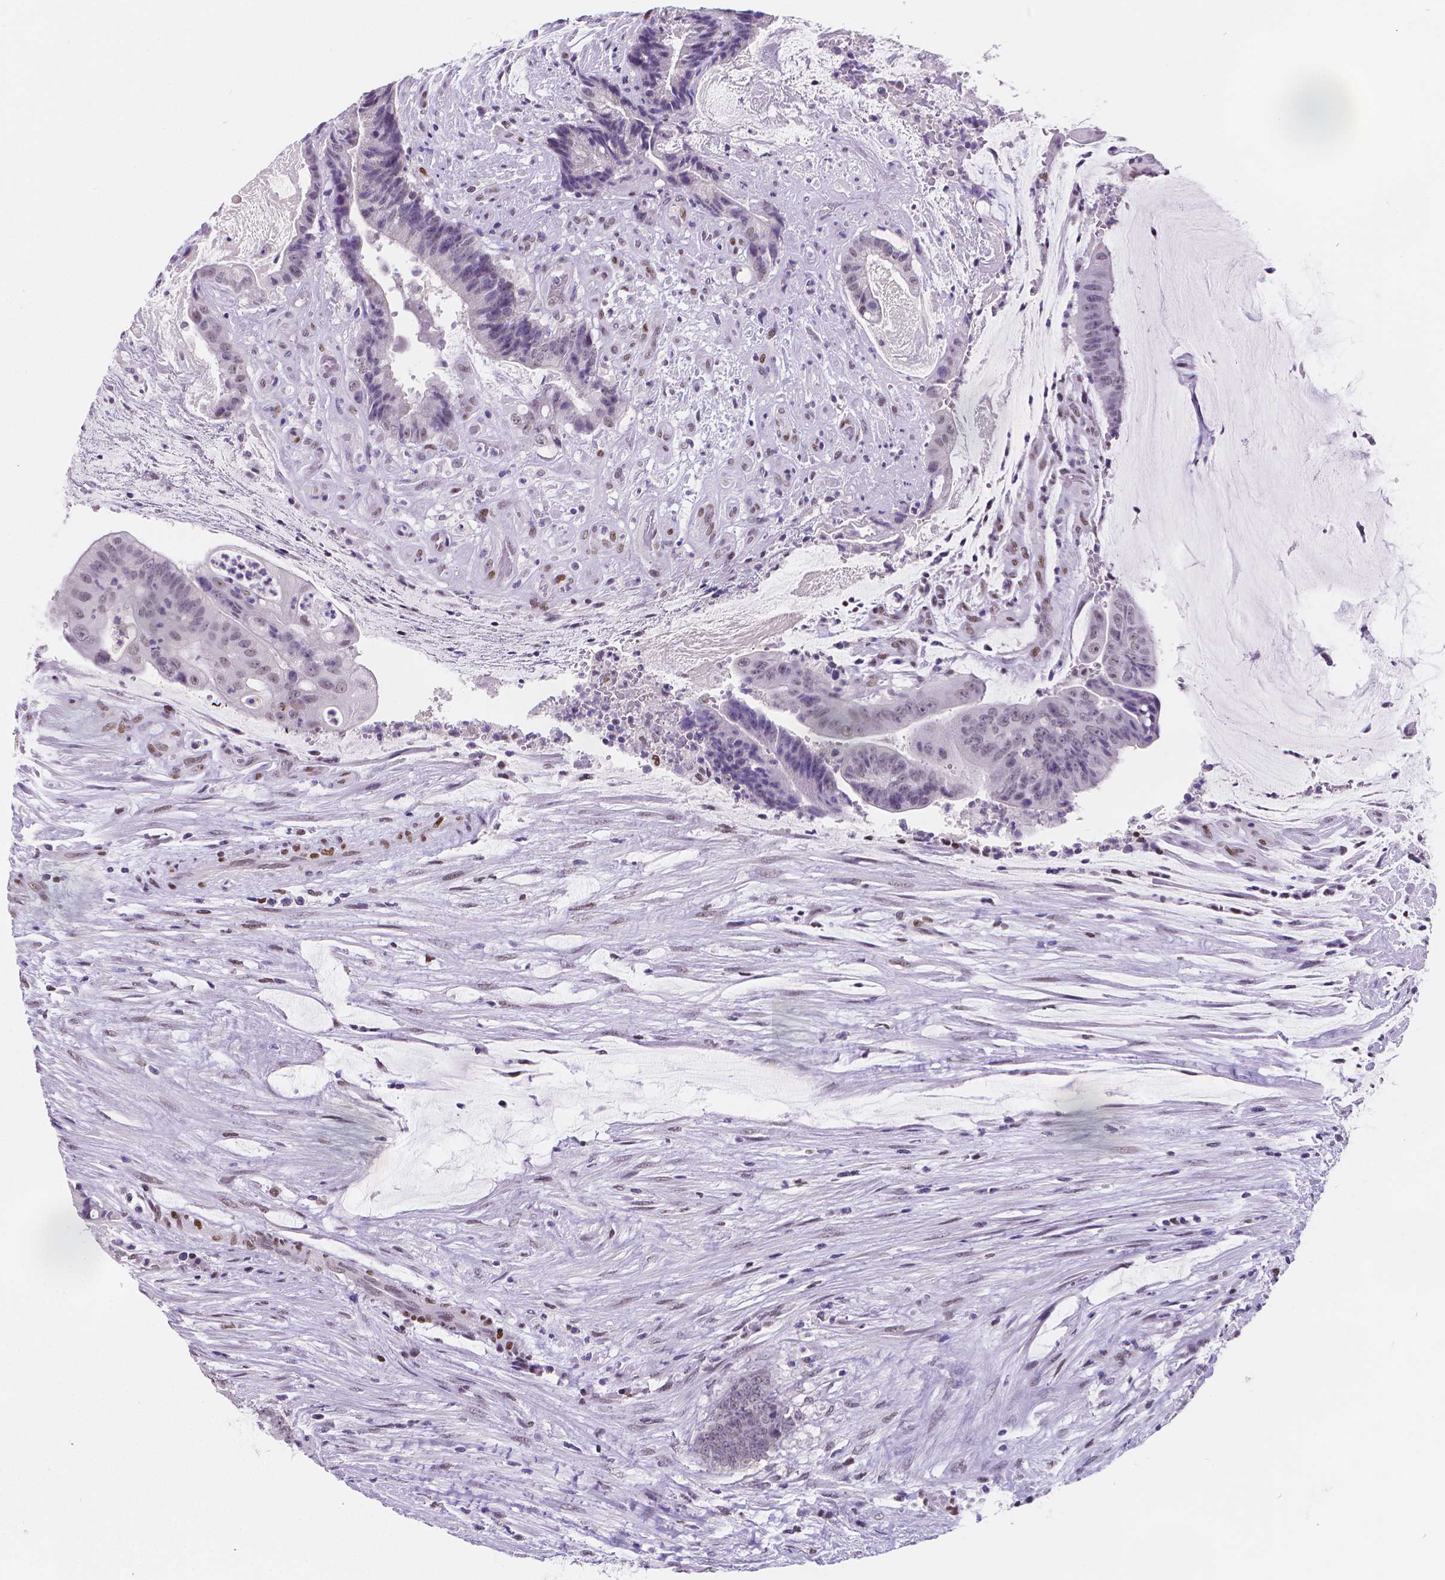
{"staining": {"intensity": "negative", "quantity": "none", "location": "none"}, "tissue": "colorectal cancer", "cell_type": "Tumor cells", "image_type": "cancer", "snomed": [{"axis": "morphology", "description": "Adenocarcinoma, NOS"}, {"axis": "topography", "description": "Colon"}], "caption": "Immunohistochemistry micrograph of neoplastic tissue: human colorectal cancer stained with DAB (3,3'-diaminobenzidine) shows no significant protein staining in tumor cells.", "gene": "MEF2C", "patient": {"sex": "female", "age": 43}}